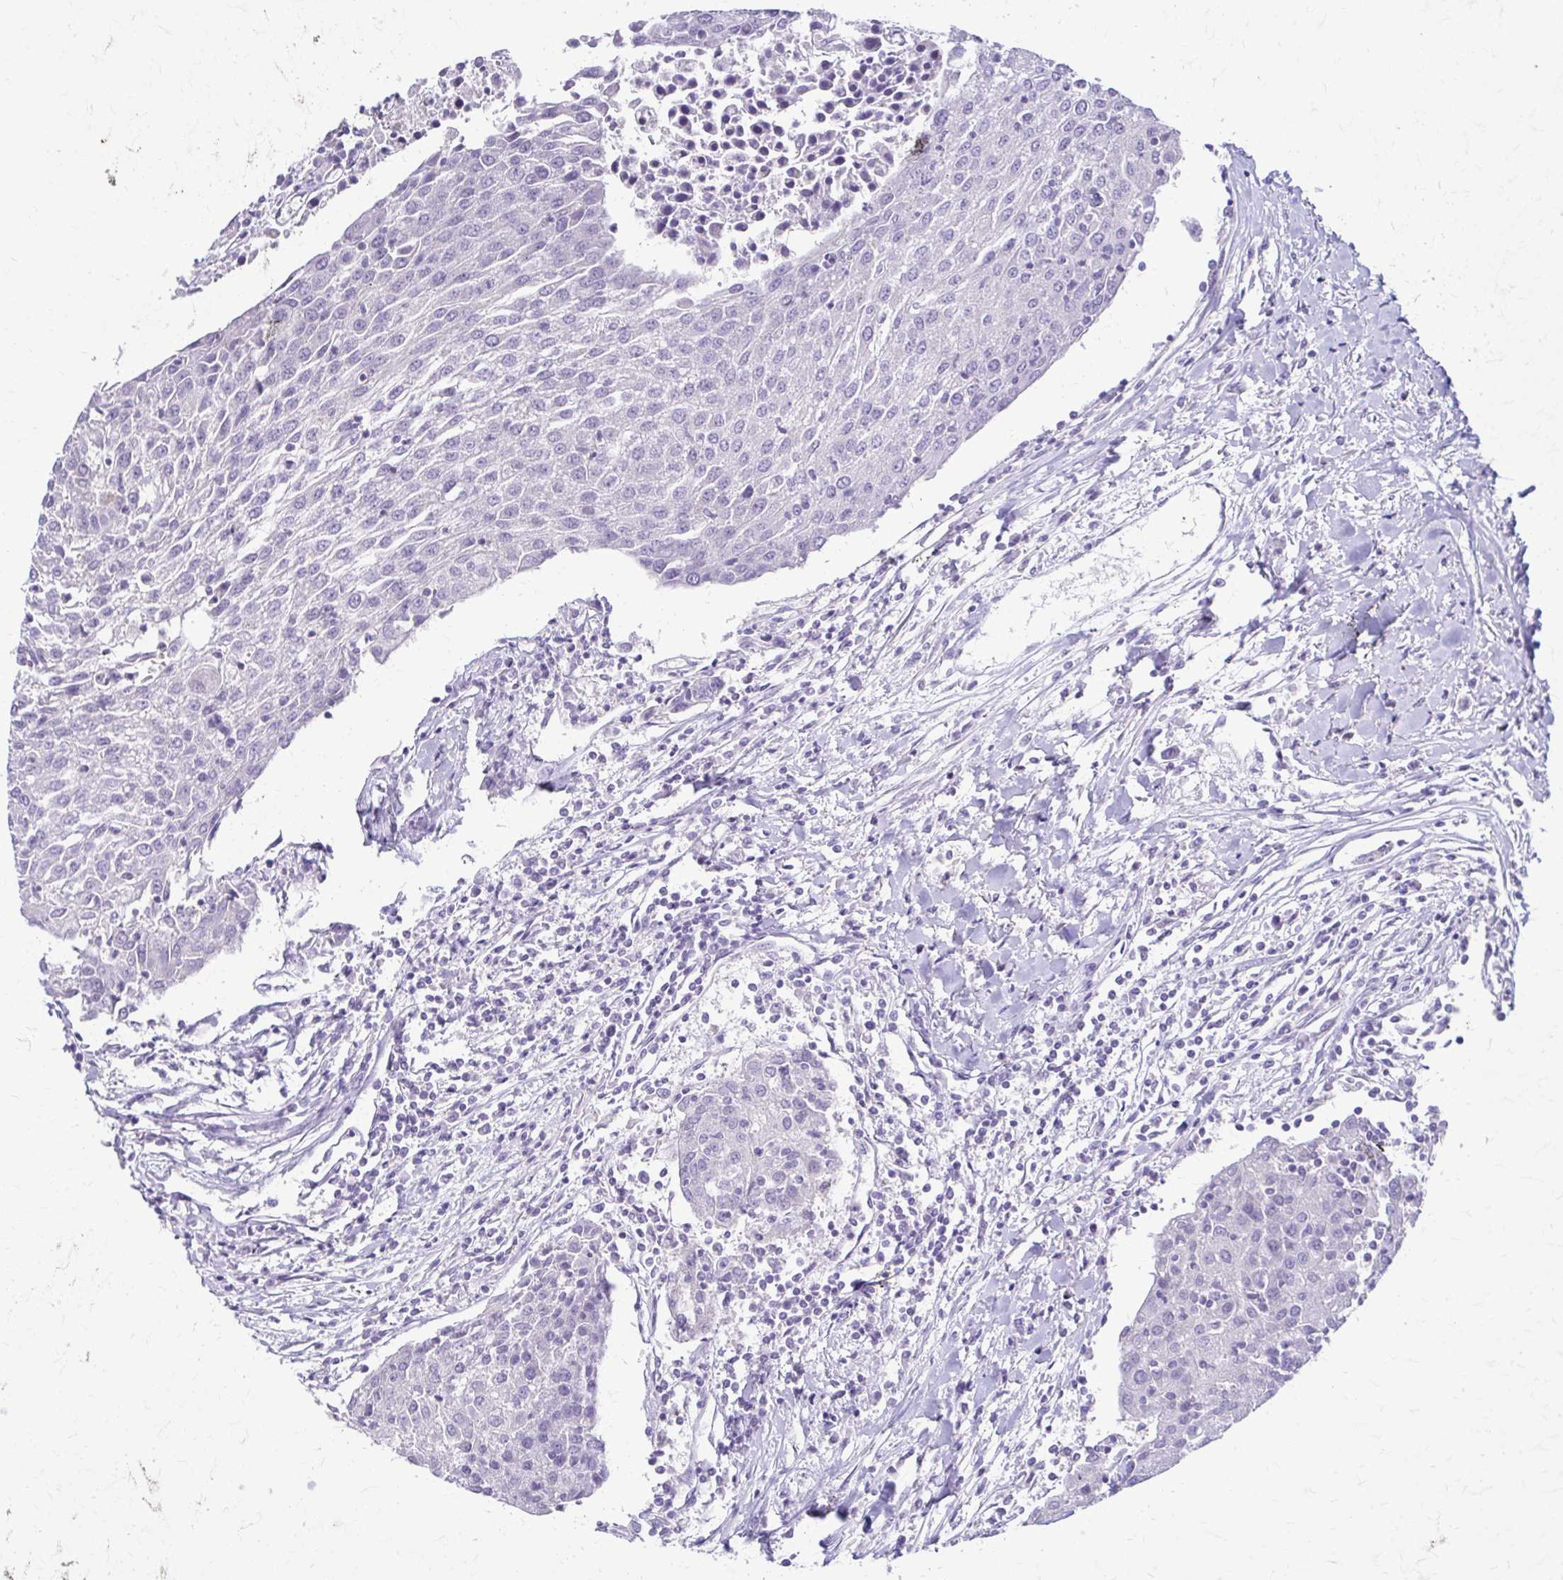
{"staining": {"intensity": "negative", "quantity": "none", "location": "none"}, "tissue": "urothelial cancer", "cell_type": "Tumor cells", "image_type": "cancer", "snomed": [{"axis": "morphology", "description": "Urothelial carcinoma, High grade"}, {"axis": "topography", "description": "Urinary bladder"}], "caption": "This is an immunohistochemistry (IHC) image of human high-grade urothelial carcinoma. There is no expression in tumor cells.", "gene": "PIK3AP1", "patient": {"sex": "female", "age": 85}}